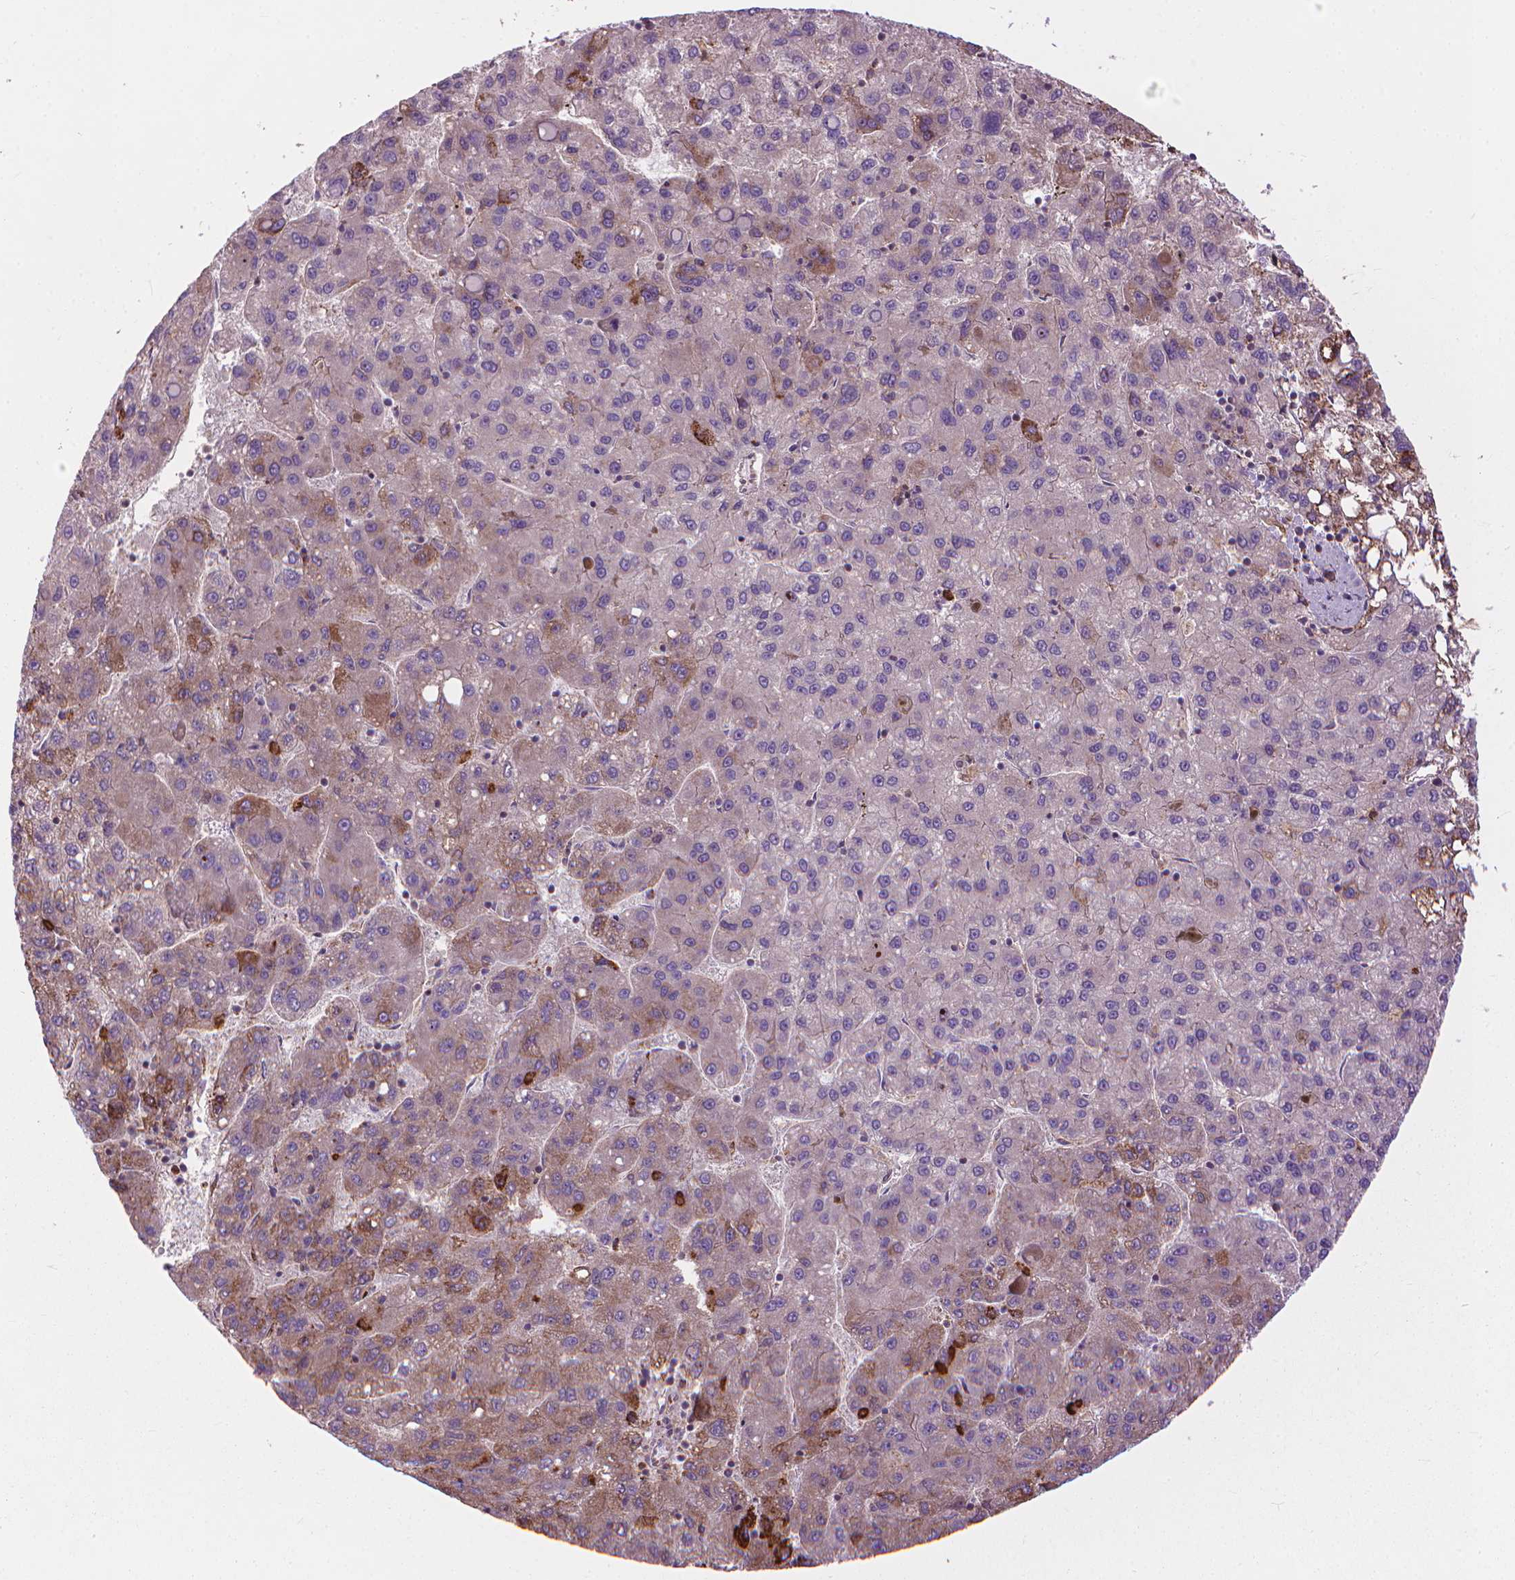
{"staining": {"intensity": "weak", "quantity": "25%-75%", "location": "cytoplasmic/membranous"}, "tissue": "liver cancer", "cell_type": "Tumor cells", "image_type": "cancer", "snomed": [{"axis": "morphology", "description": "Carcinoma, Hepatocellular, NOS"}, {"axis": "topography", "description": "Liver"}], "caption": "Liver hepatocellular carcinoma tissue reveals weak cytoplasmic/membranous positivity in approximately 25%-75% of tumor cells, visualized by immunohistochemistry.", "gene": "MYH14", "patient": {"sex": "female", "age": 82}}